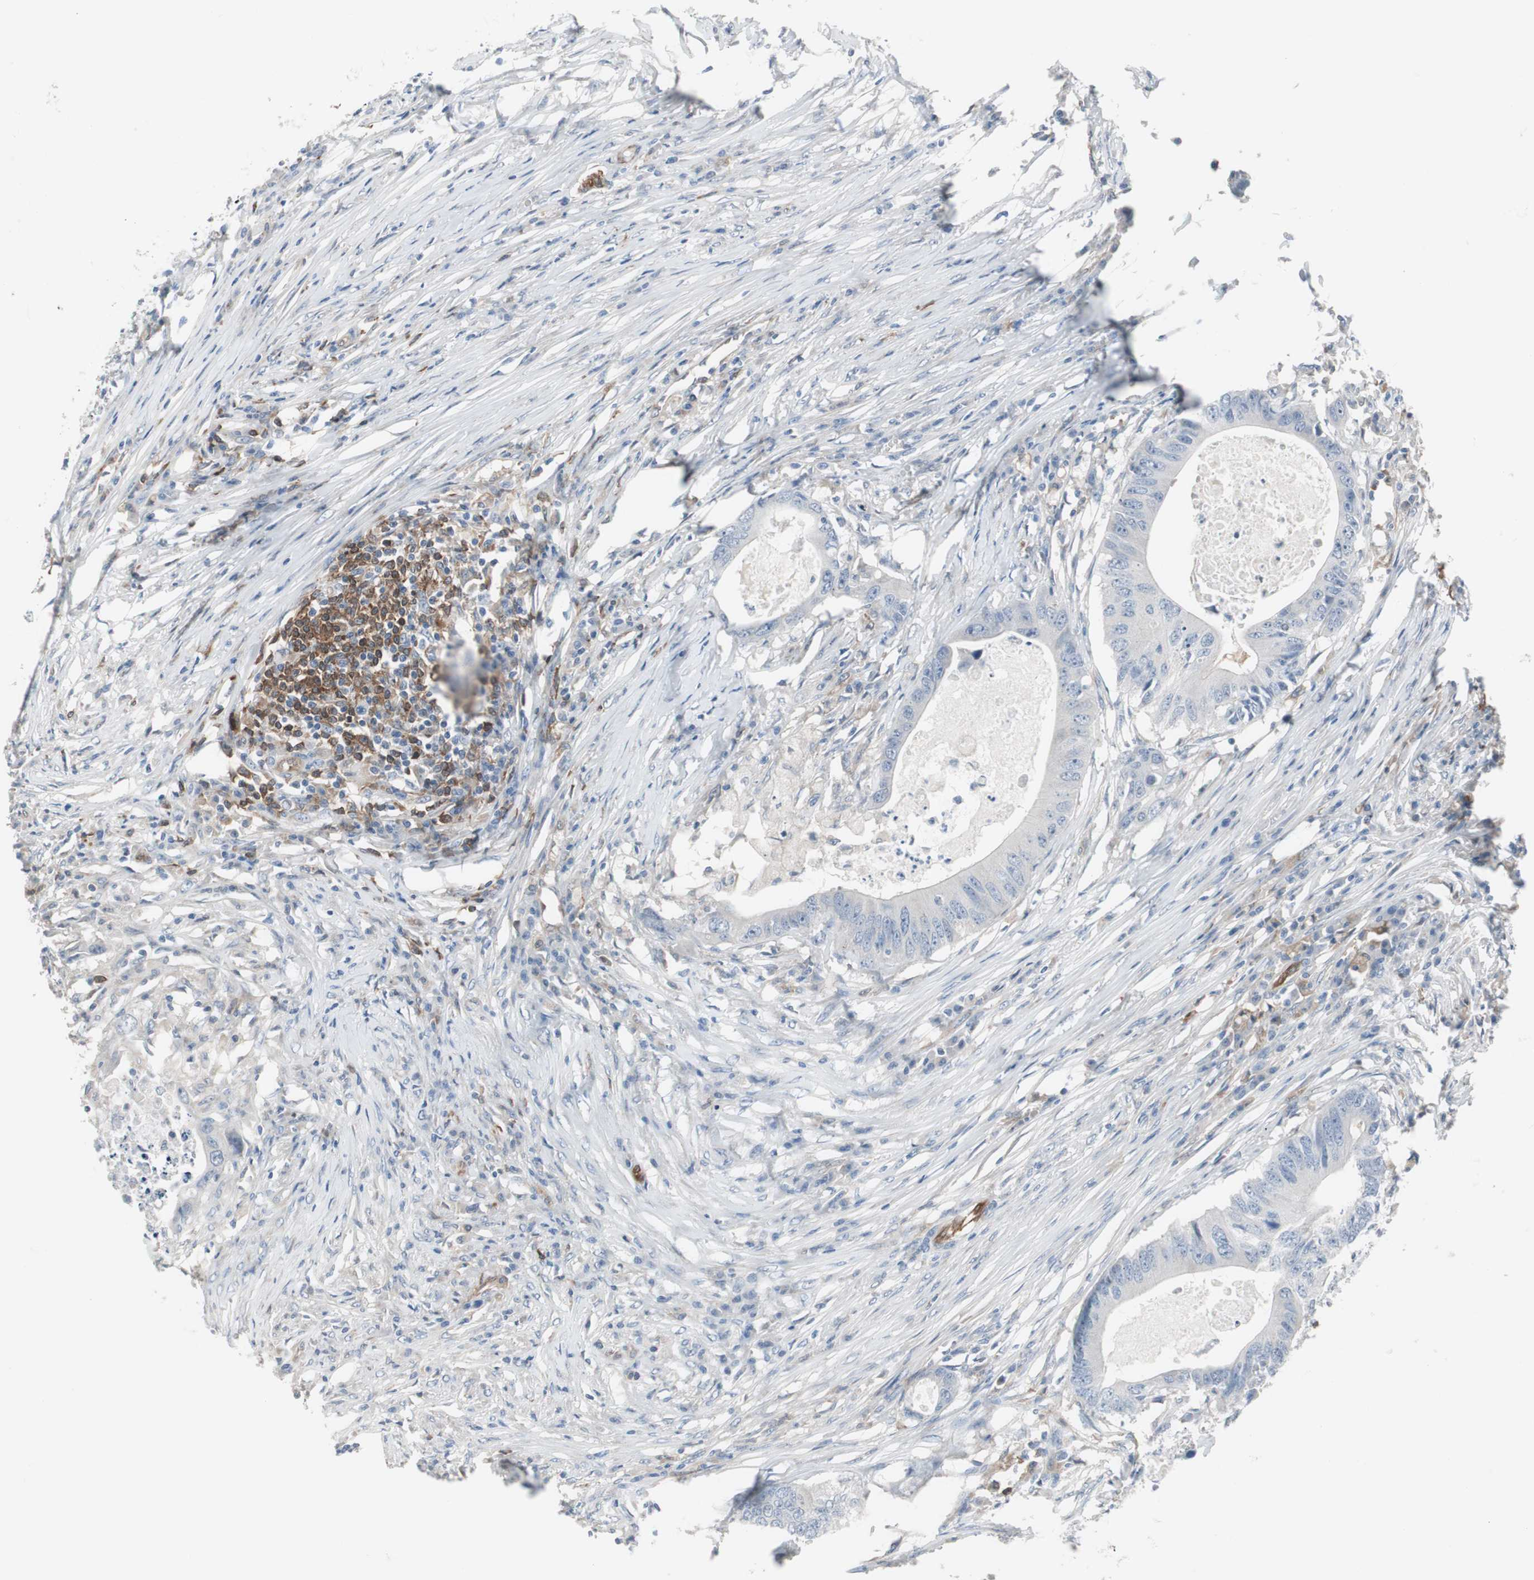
{"staining": {"intensity": "negative", "quantity": "none", "location": "none"}, "tissue": "colorectal cancer", "cell_type": "Tumor cells", "image_type": "cancer", "snomed": [{"axis": "morphology", "description": "Adenocarcinoma, NOS"}, {"axis": "topography", "description": "Colon"}], "caption": "High power microscopy histopathology image of an immunohistochemistry (IHC) photomicrograph of colorectal cancer (adenocarcinoma), revealing no significant positivity in tumor cells.", "gene": "SWAP70", "patient": {"sex": "male", "age": 71}}